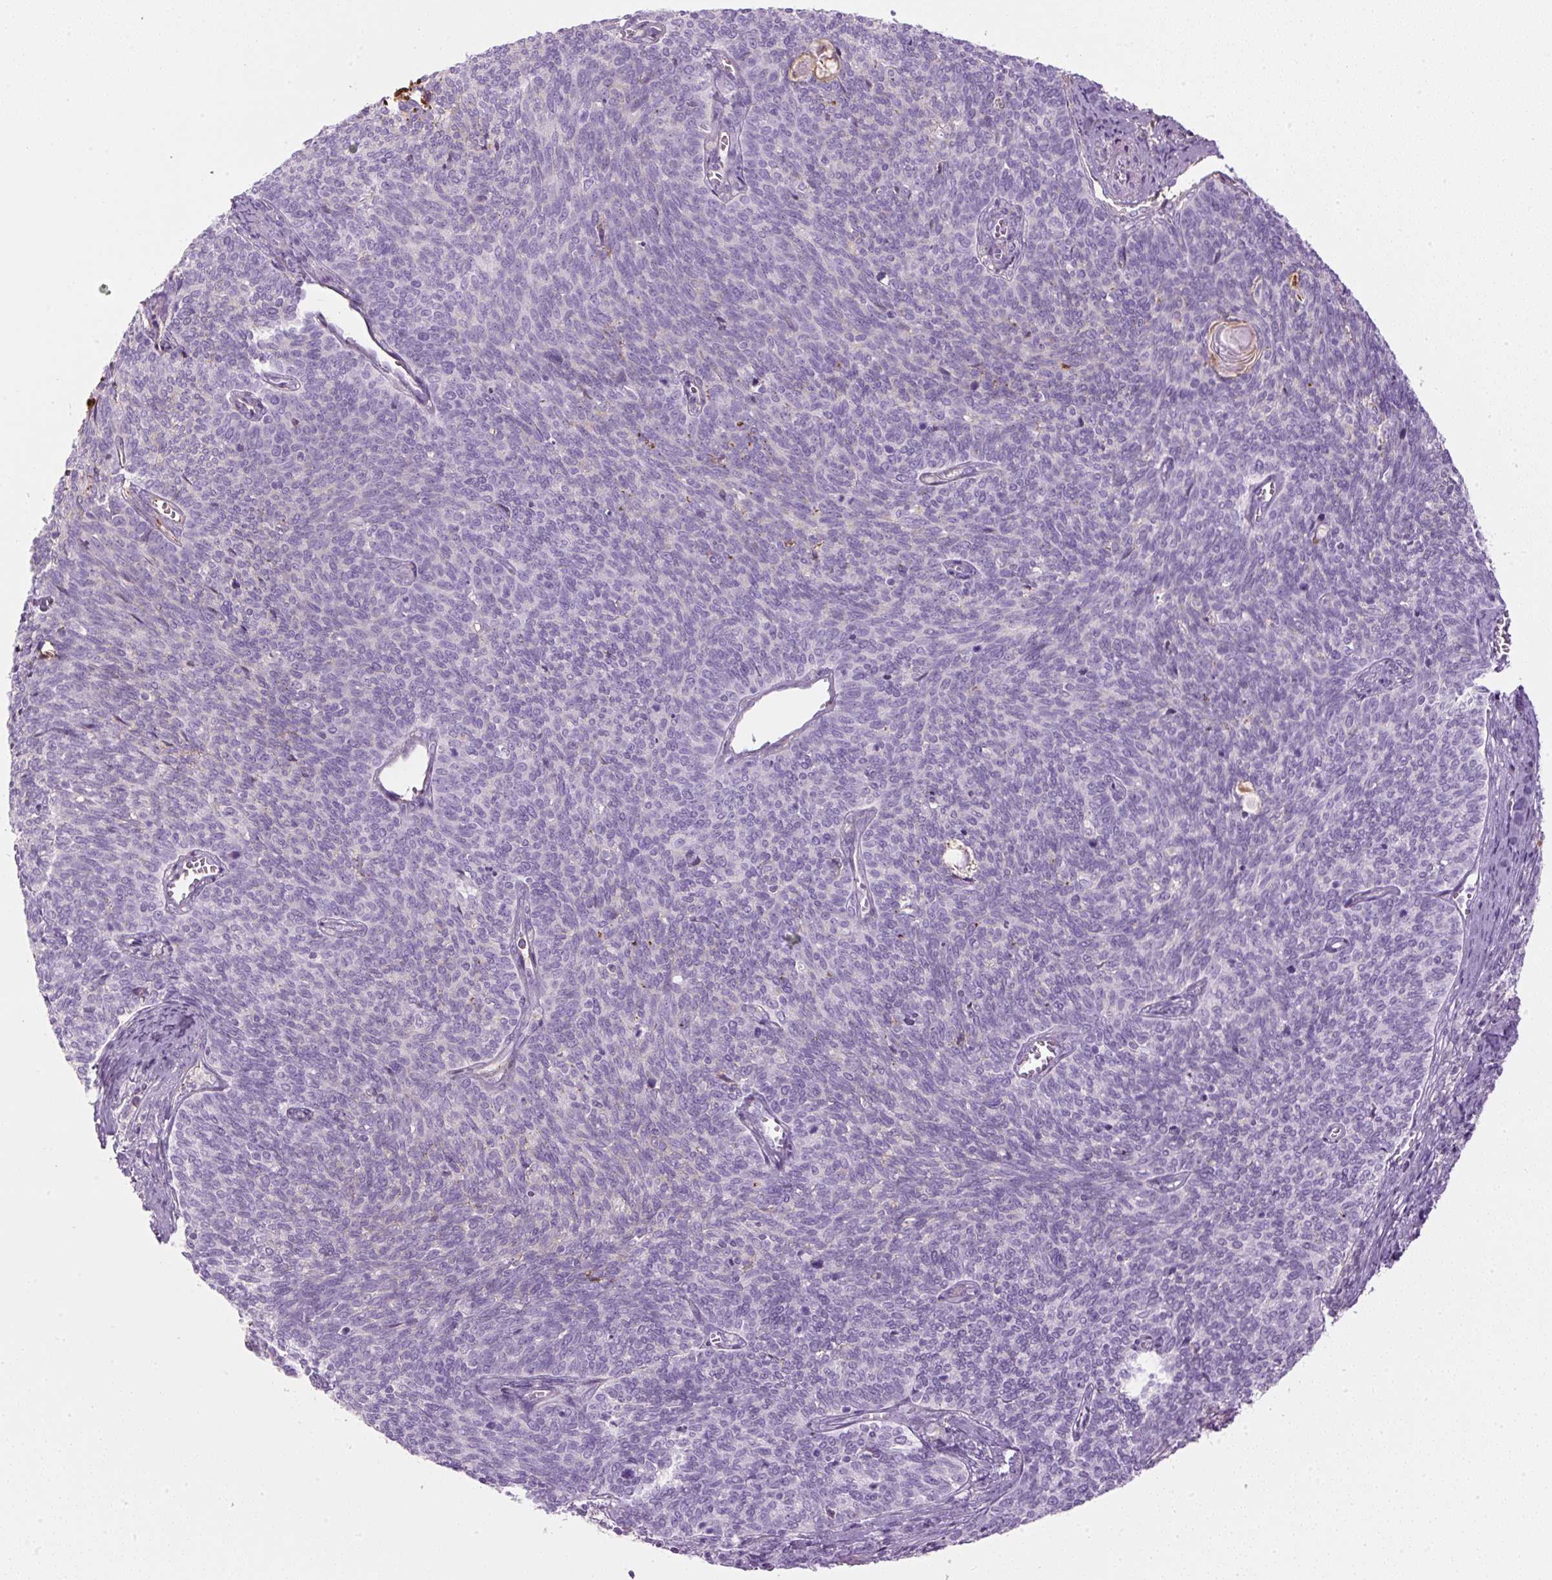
{"staining": {"intensity": "negative", "quantity": "none", "location": "none"}, "tissue": "cervical cancer", "cell_type": "Tumor cells", "image_type": "cancer", "snomed": [{"axis": "morphology", "description": "Squamous cell carcinoma, NOS"}, {"axis": "topography", "description": "Cervix"}], "caption": "A high-resolution micrograph shows immunohistochemistry (IHC) staining of cervical squamous cell carcinoma, which exhibits no significant positivity in tumor cells.", "gene": "APOA1", "patient": {"sex": "female", "age": 39}}